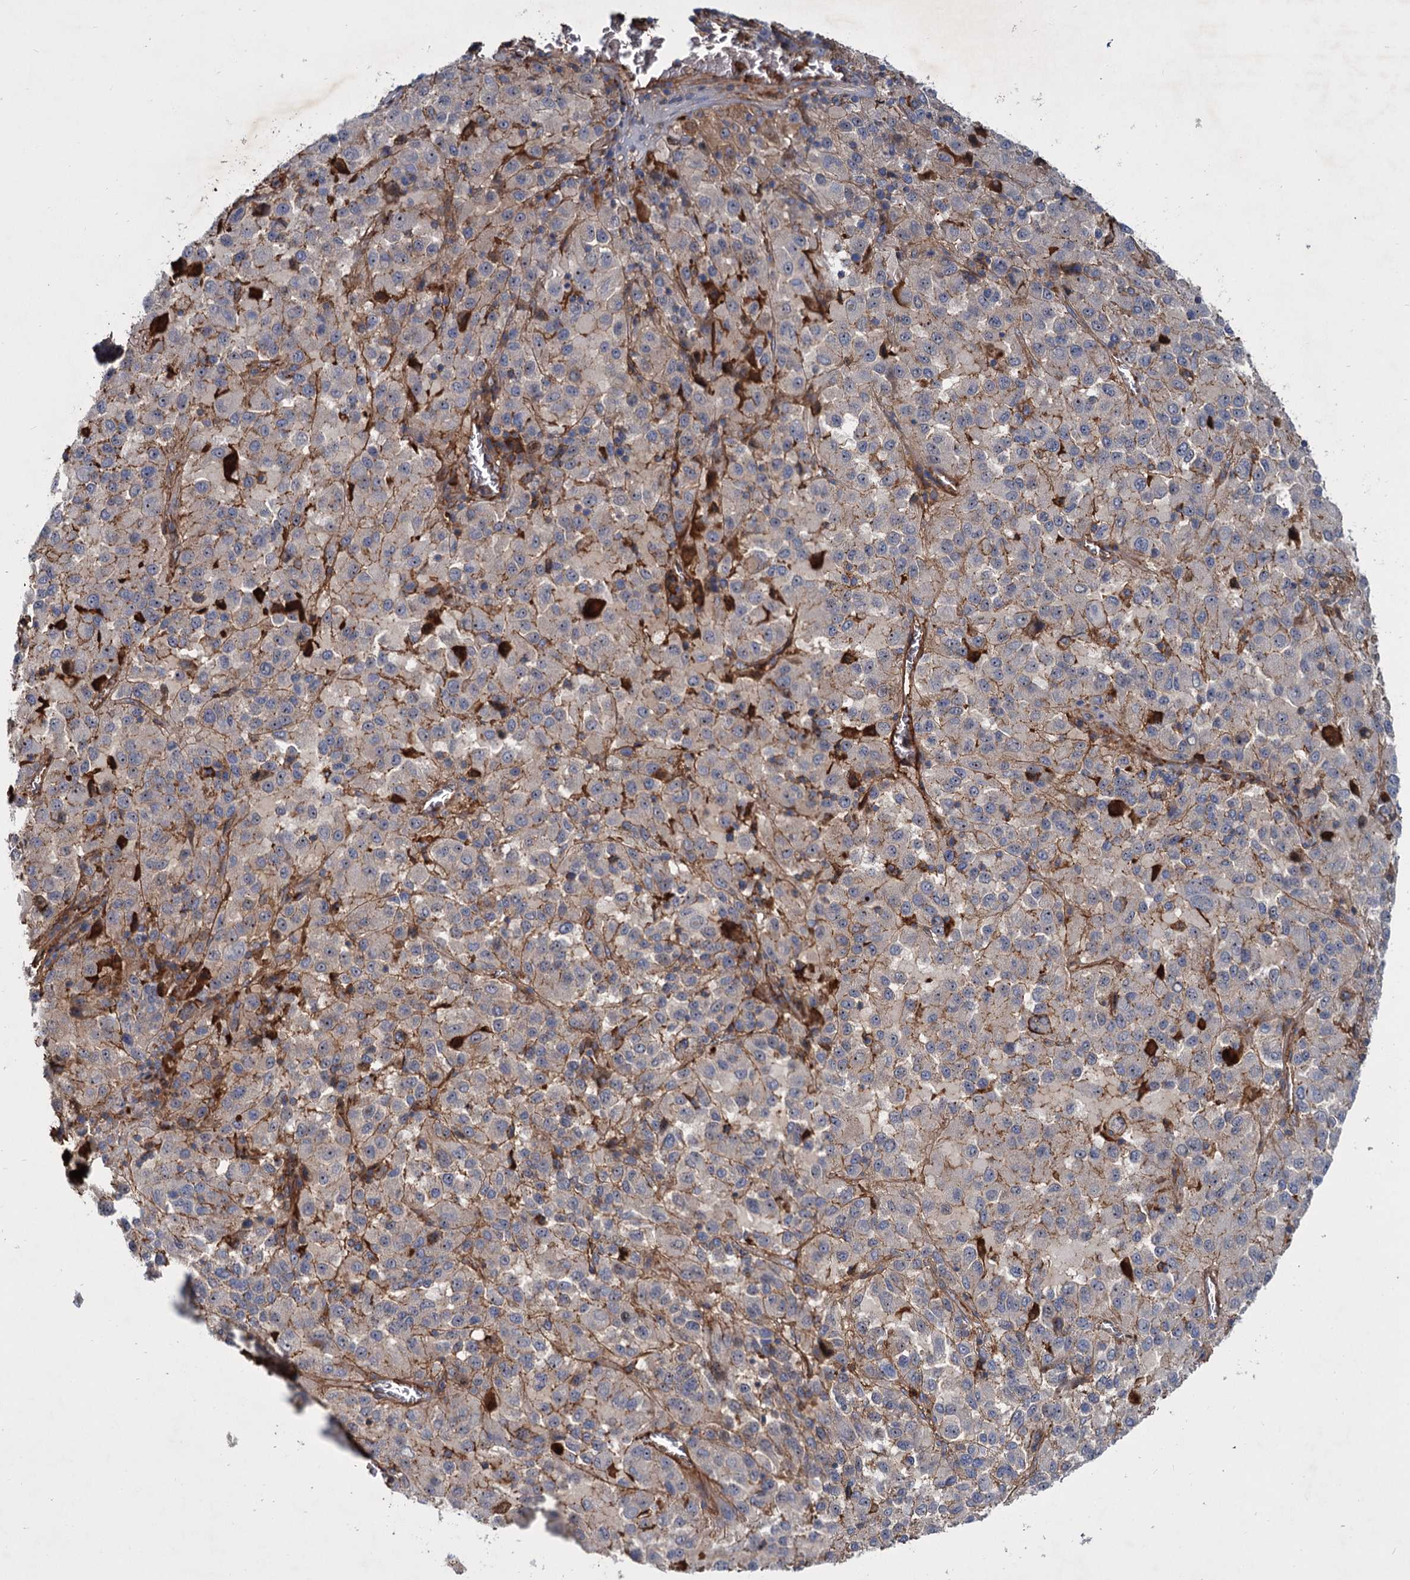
{"staining": {"intensity": "weak", "quantity": "25%-75%", "location": "cytoplasmic/membranous"}, "tissue": "melanoma", "cell_type": "Tumor cells", "image_type": "cancer", "snomed": [{"axis": "morphology", "description": "Malignant melanoma, Metastatic site"}, {"axis": "topography", "description": "Lung"}], "caption": "Immunohistochemical staining of human malignant melanoma (metastatic site) reveals low levels of weak cytoplasmic/membranous protein staining in about 25%-75% of tumor cells.", "gene": "CHRD", "patient": {"sex": "male", "age": 64}}